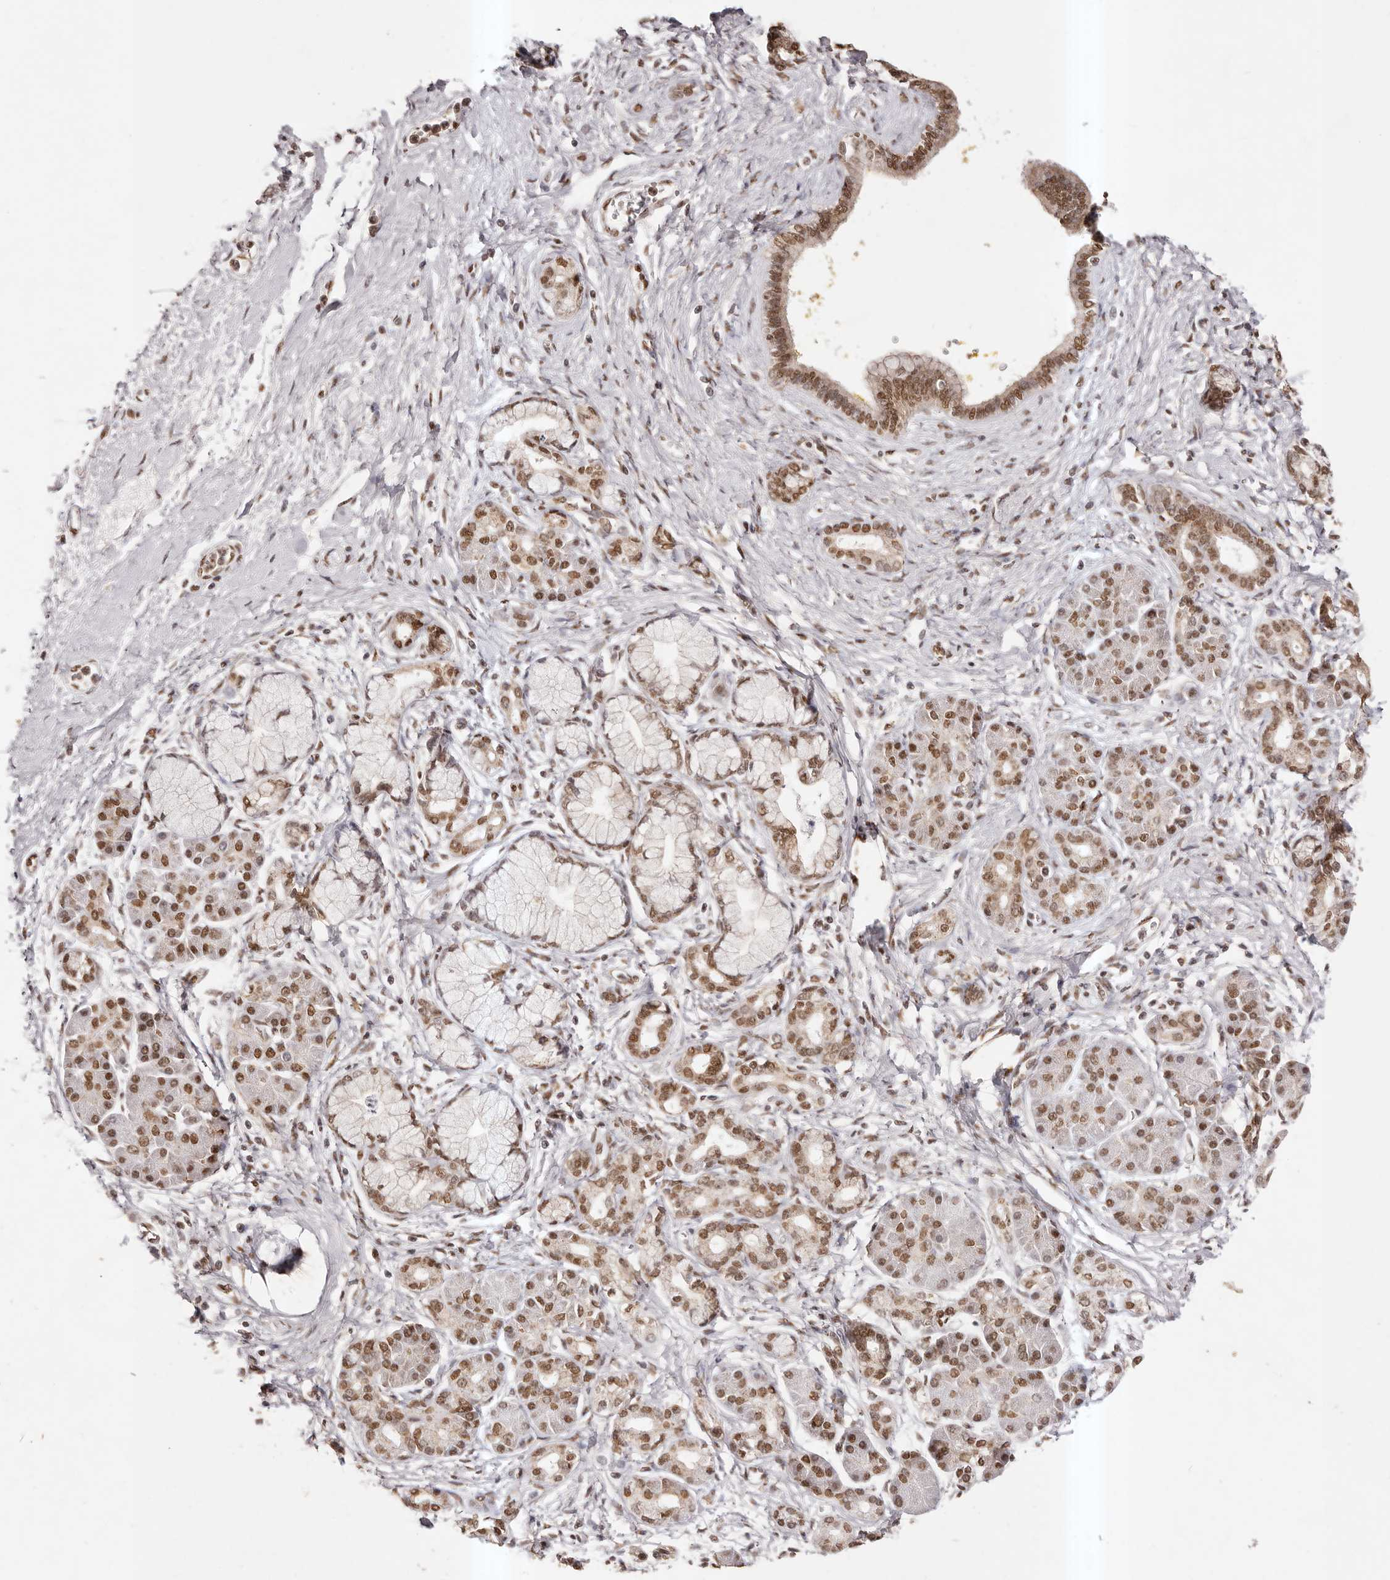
{"staining": {"intensity": "strong", "quantity": ">75%", "location": "nuclear"}, "tissue": "pancreatic cancer", "cell_type": "Tumor cells", "image_type": "cancer", "snomed": [{"axis": "morphology", "description": "Adenocarcinoma, NOS"}, {"axis": "topography", "description": "Pancreas"}], "caption": "Protein staining of pancreatic cancer (adenocarcinoma) tissue demonstrates strong nuclear positivity in approximately >75% of tumor cells.", "gene": "RPS6KA5", "patient": {"sex": "male", "age": 58}}